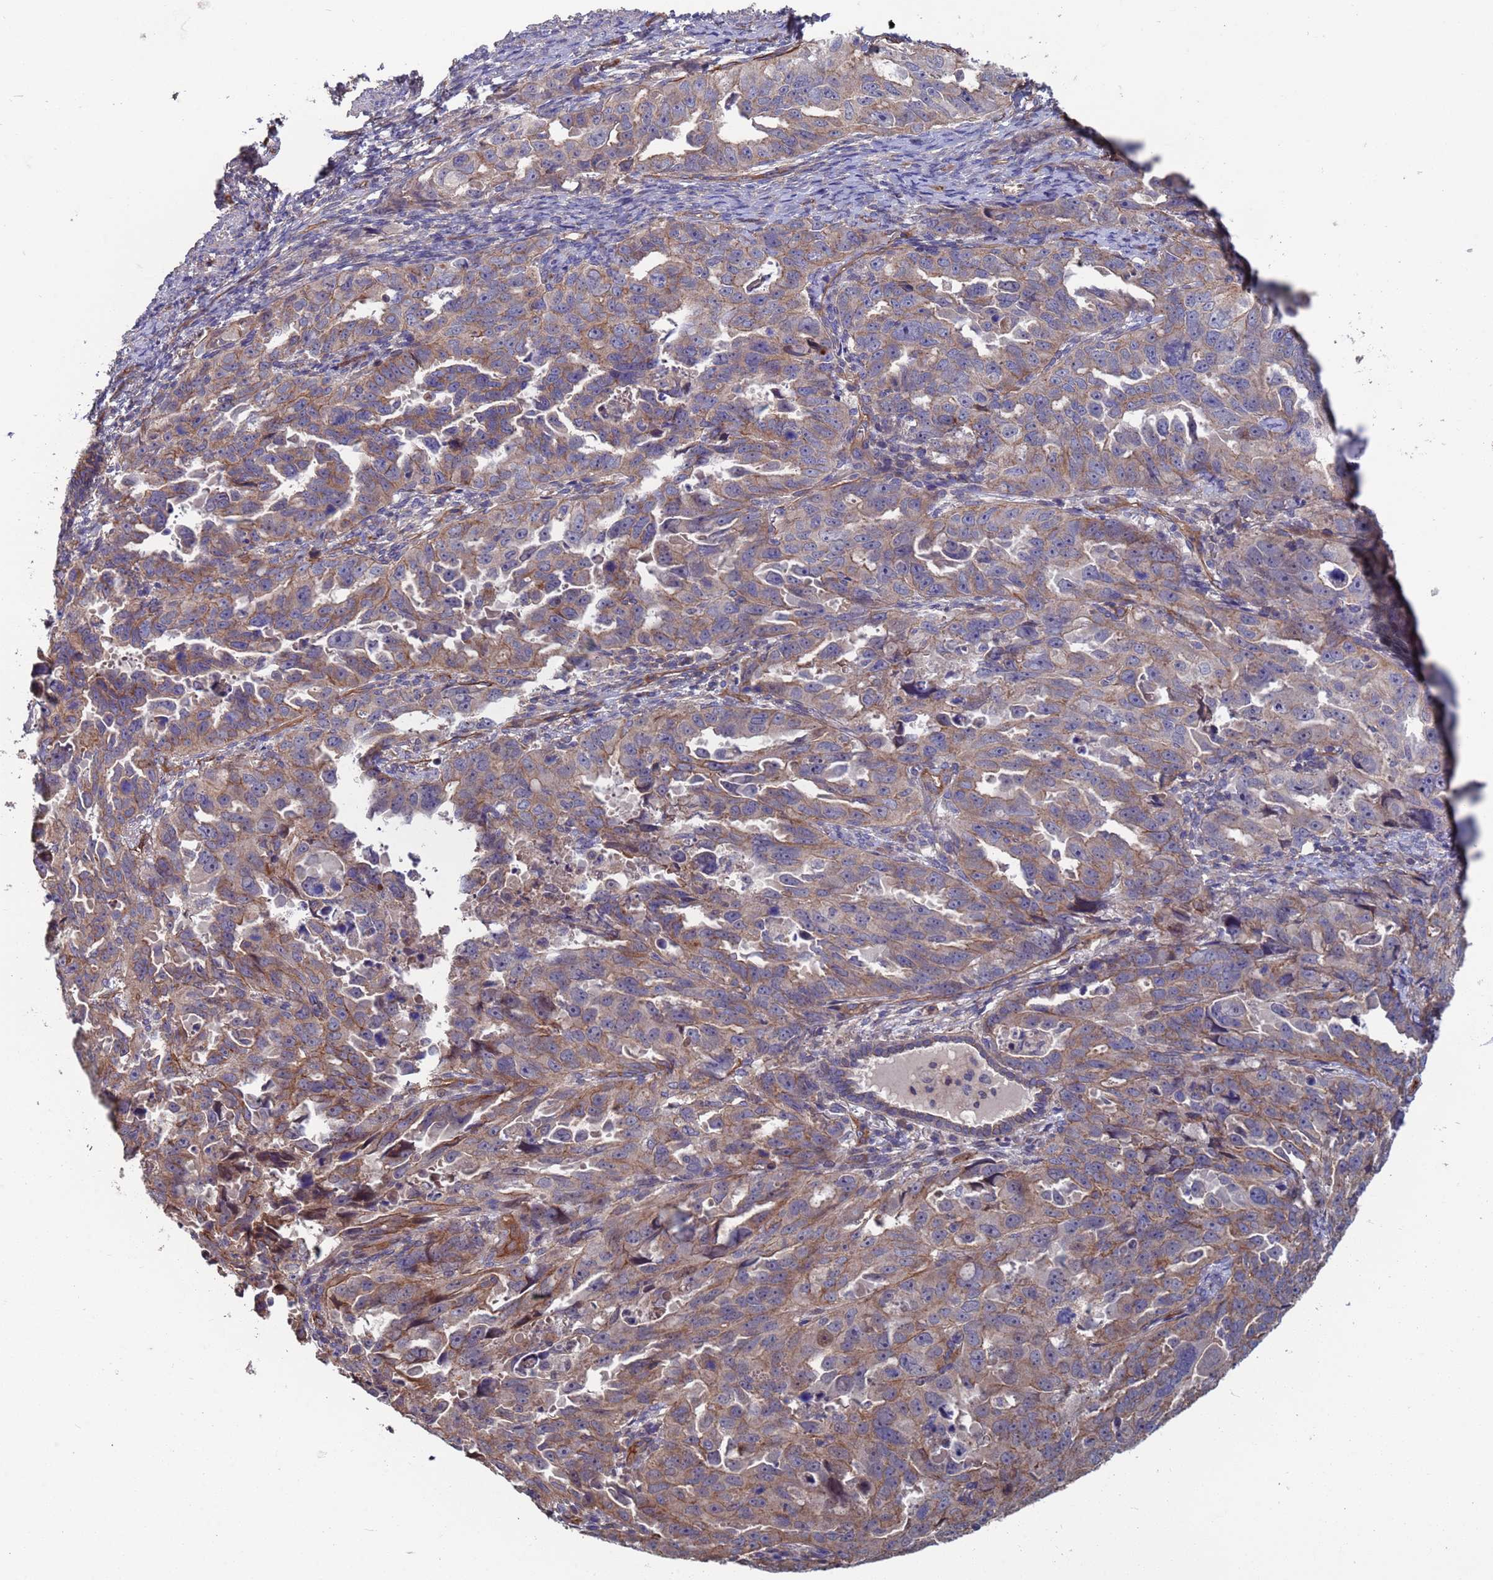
{"staining": {"intensity": "weak", "quantity": "25%-75%", "location": "cytoplasmic/membranous"}, "tissue": "endometrial cancer", "cell_type": "Tumor cells", "image_type": "cancer", "snomed": [{"axis": "morphology", "description": "Adenocarcinoma, NOS"}, {"axis": "topography", "description": "Endometrium"}], "caption": "Endometrial cancer (adenocarcinoma) stained with IHC shows weak cytoplasmic/membranous staining in about 25%-75% of tumor cells.", "gene": "NDUFAF6", "patient": {"sex": "female", "age": 65}}